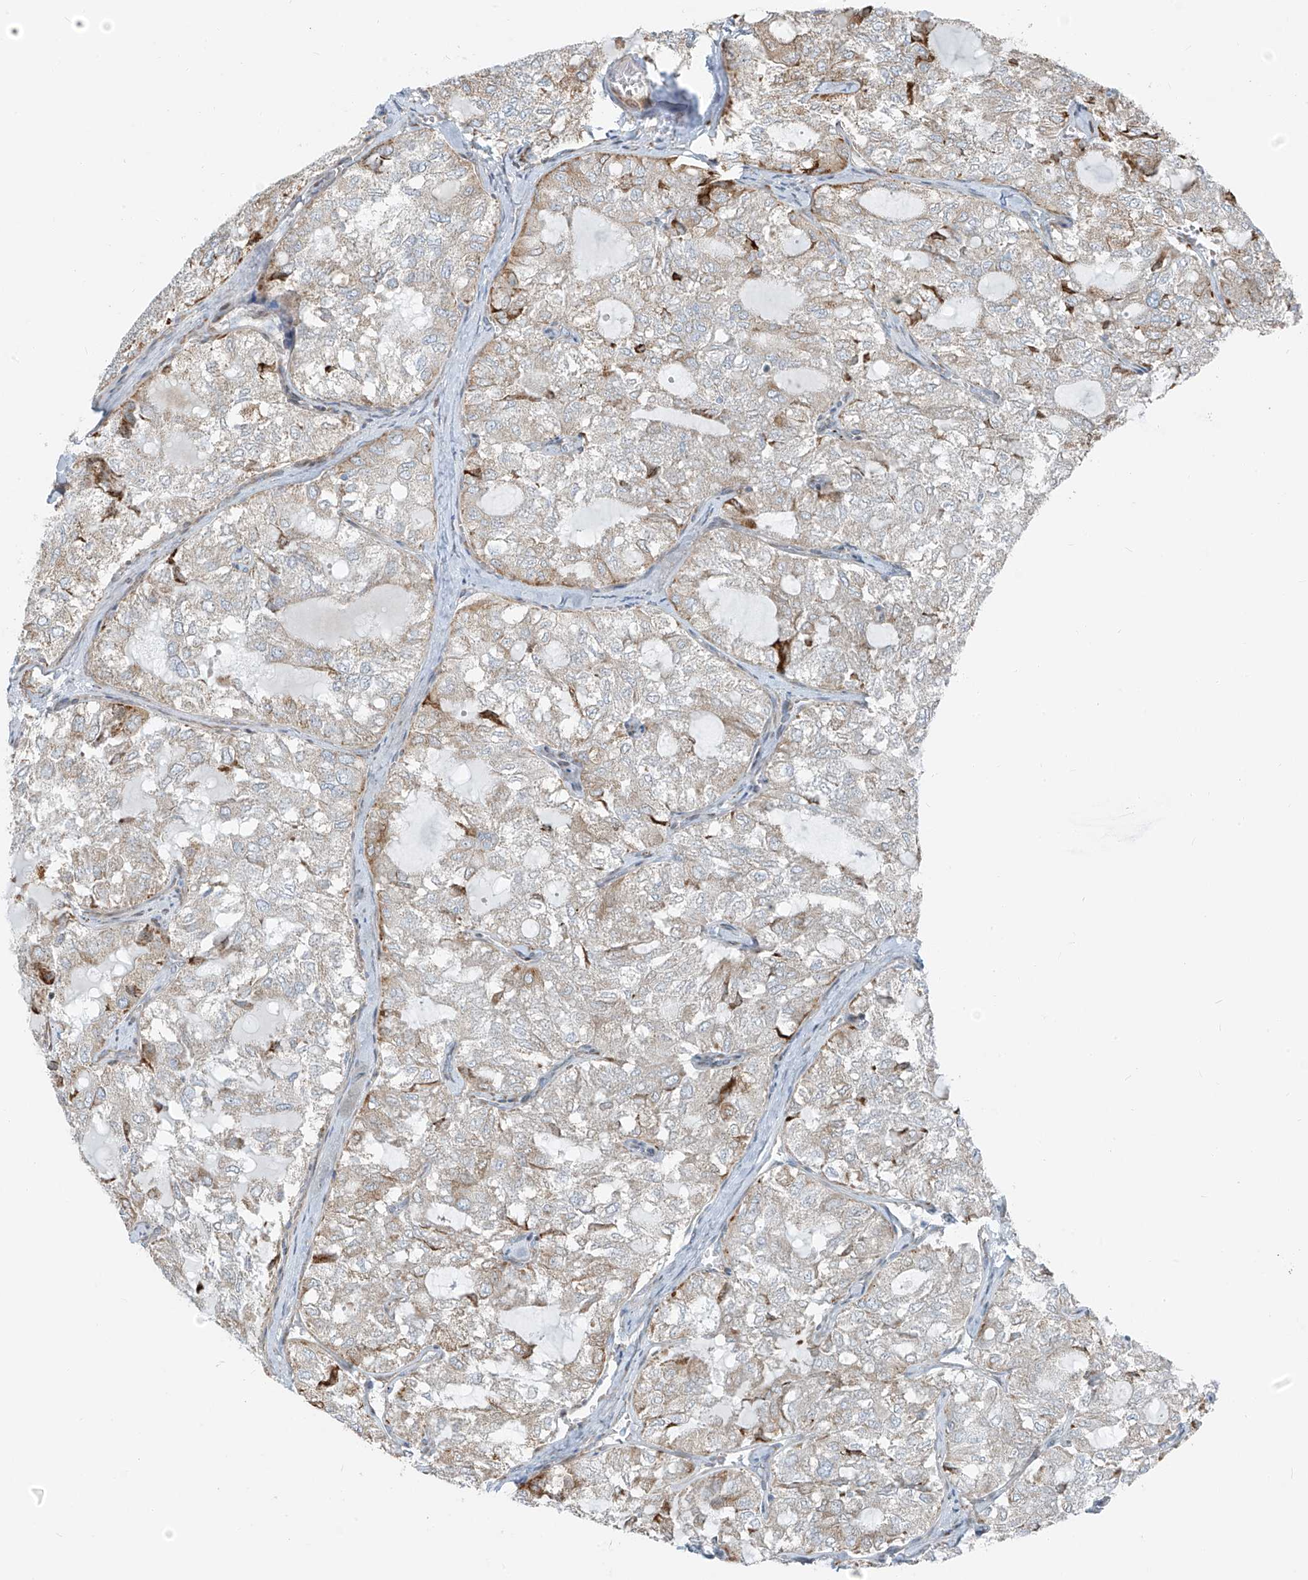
{"staining": {"intensity": "moderate", "quantity": "<25%", "location": "cytoplasmic/membranous"}, "tissue": "thyroid cancer", "cell_type": "Tumor cells", "image_type": "cancer", "snomed": [{"axis": "morphology", "description": "Follicular adenoma carcinoma, NOS"}, {"axis": "topography", "description": "Thyroid gland"}], "caption": "Follicular adenoma carcinoma (thyroid) stained with a brown dye shows moderate cytoplasmic/membranous positive staining in approximately <25% of tumor cells.", "gene": "HIC2", "patient": {"sex": "male", "age": 75}}